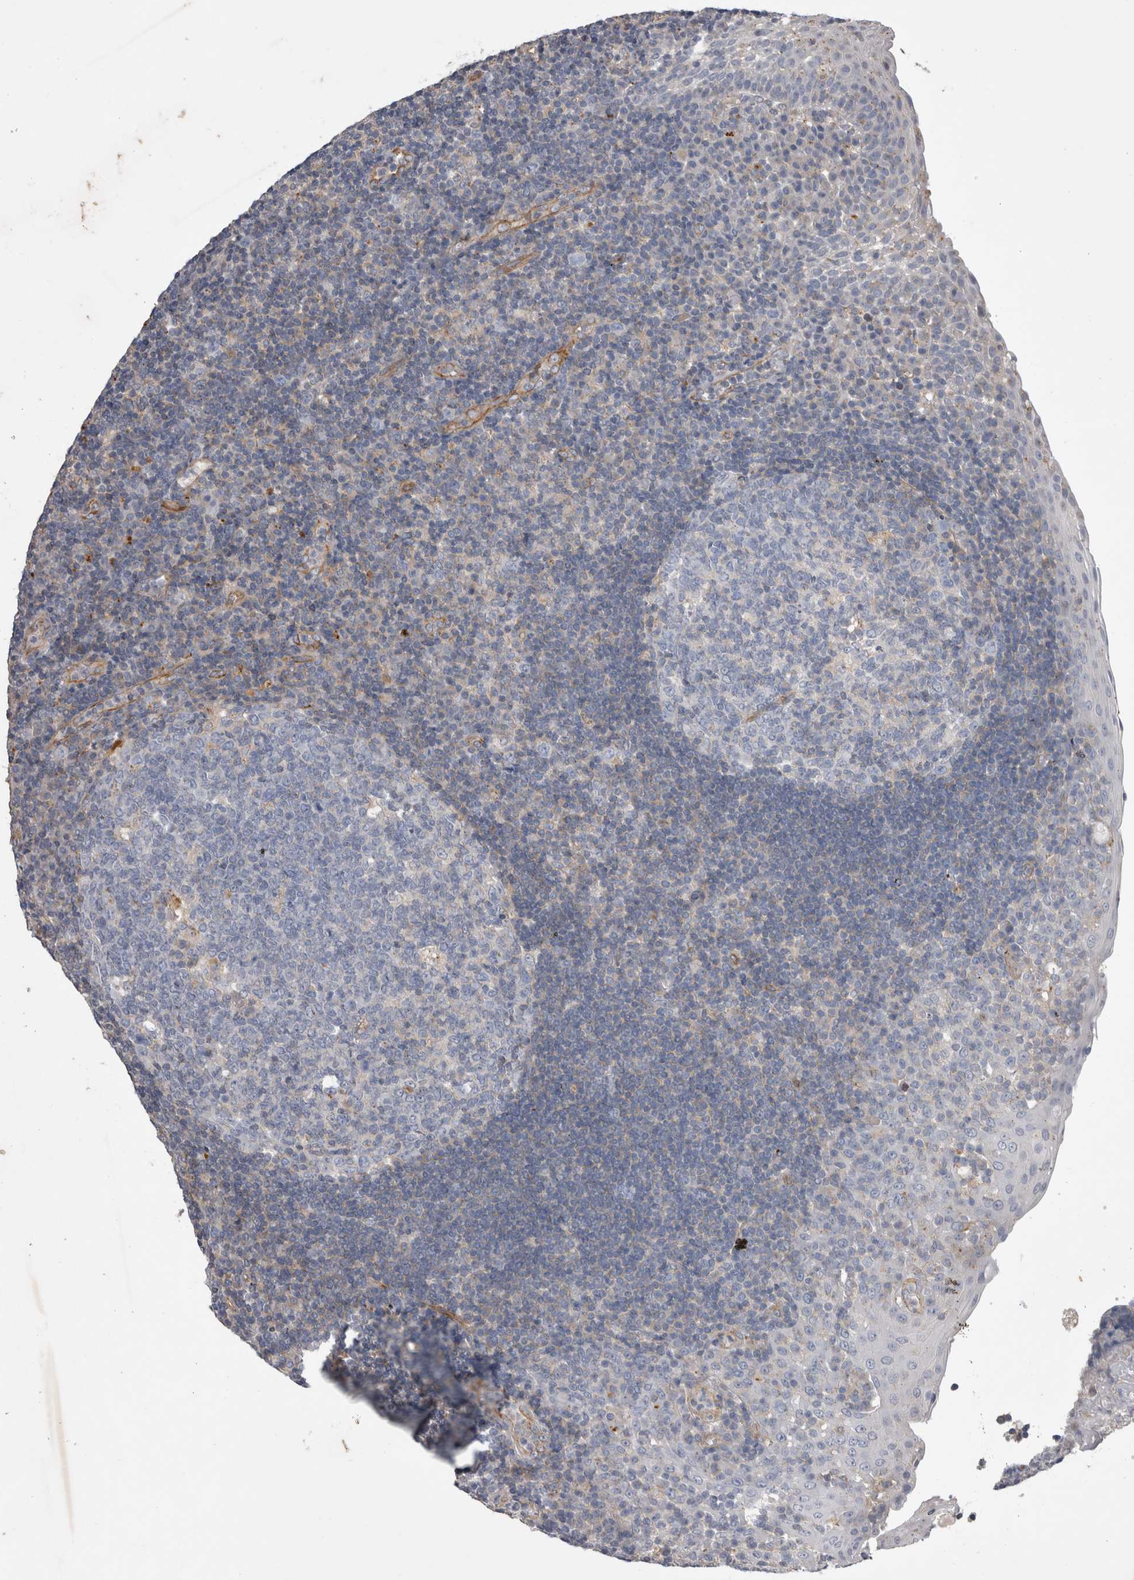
{"staining": {"intensity": "negative", "quantity": "none", "location": "none"}, "tissue": "tonsil", "cell_type": "Germinal center cells", "image_type": "normal", "snomed": [{"axis": "morphology", "description": "Normal tissue, NOS"}, {"axis": "topography", "description": "Tonsil"}], "caption": "Immunohistochemistry micrograph of normal tonsil: human tonsil stained with DAB (3,3'-diaminobenzidine) demonstrates no significant protein expression in germinal center cells.", "gene": "STRADB", "patient": {"sex": "female", "age": 40}}